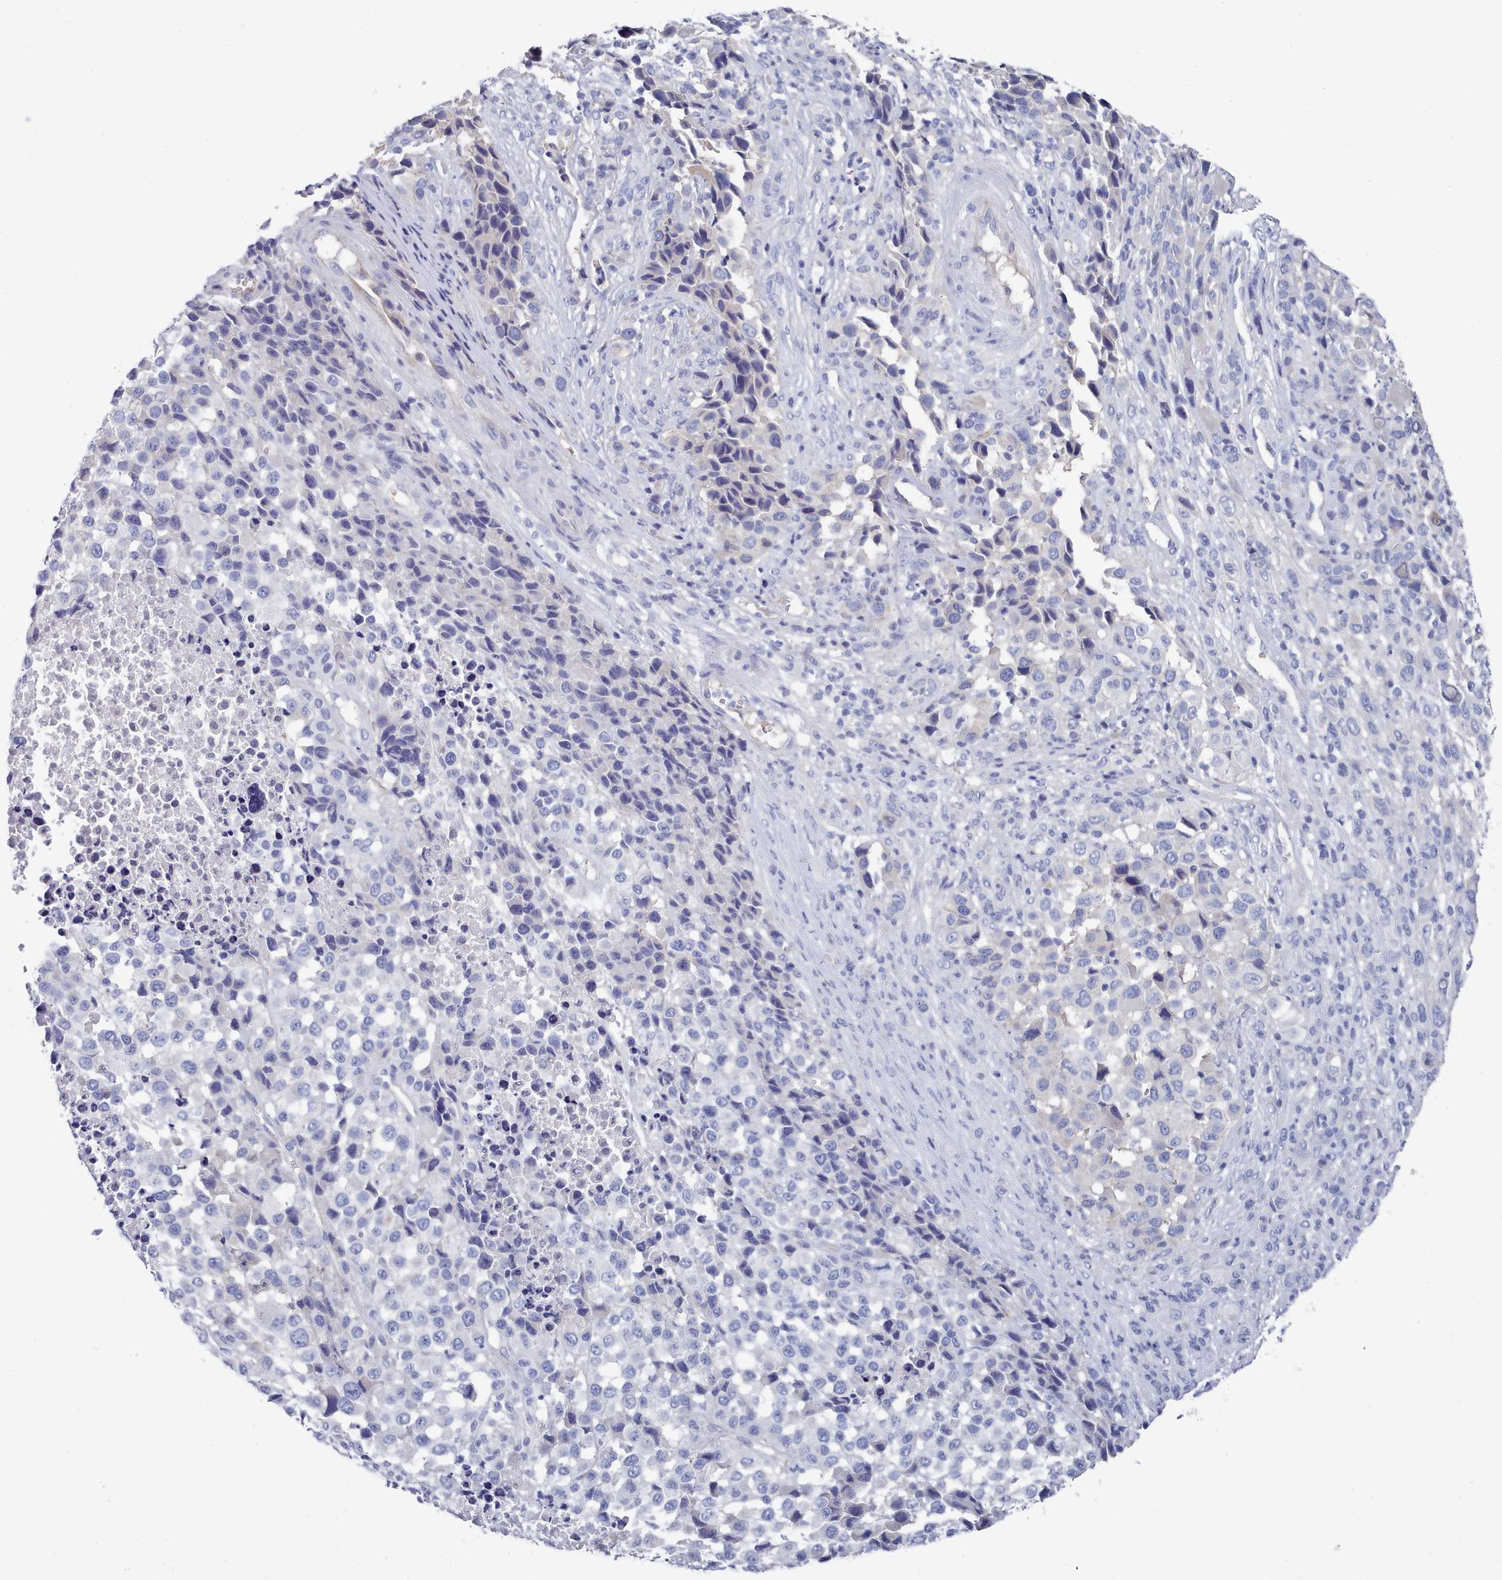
{"staining": {"intensity": "negative", "quantity": "none", "location": "none"}, "tissue": "melanoma", "cell_type": "Tumor cells", "image_type": "cancer", "snomed": [{"axis": "morphology", "description": "Malignant melanoma, NOS"}, {"axis": "topography", "description": "Skin of trunk"}], "caption": "The histopathology image demonstrates no staining of tumor cells in melanoma. (Brightfield microscopy of DAB immunohistochemistry at high magnification).", "gene": "PDE4C", "patient": {"sex": "male", "age": 71}}